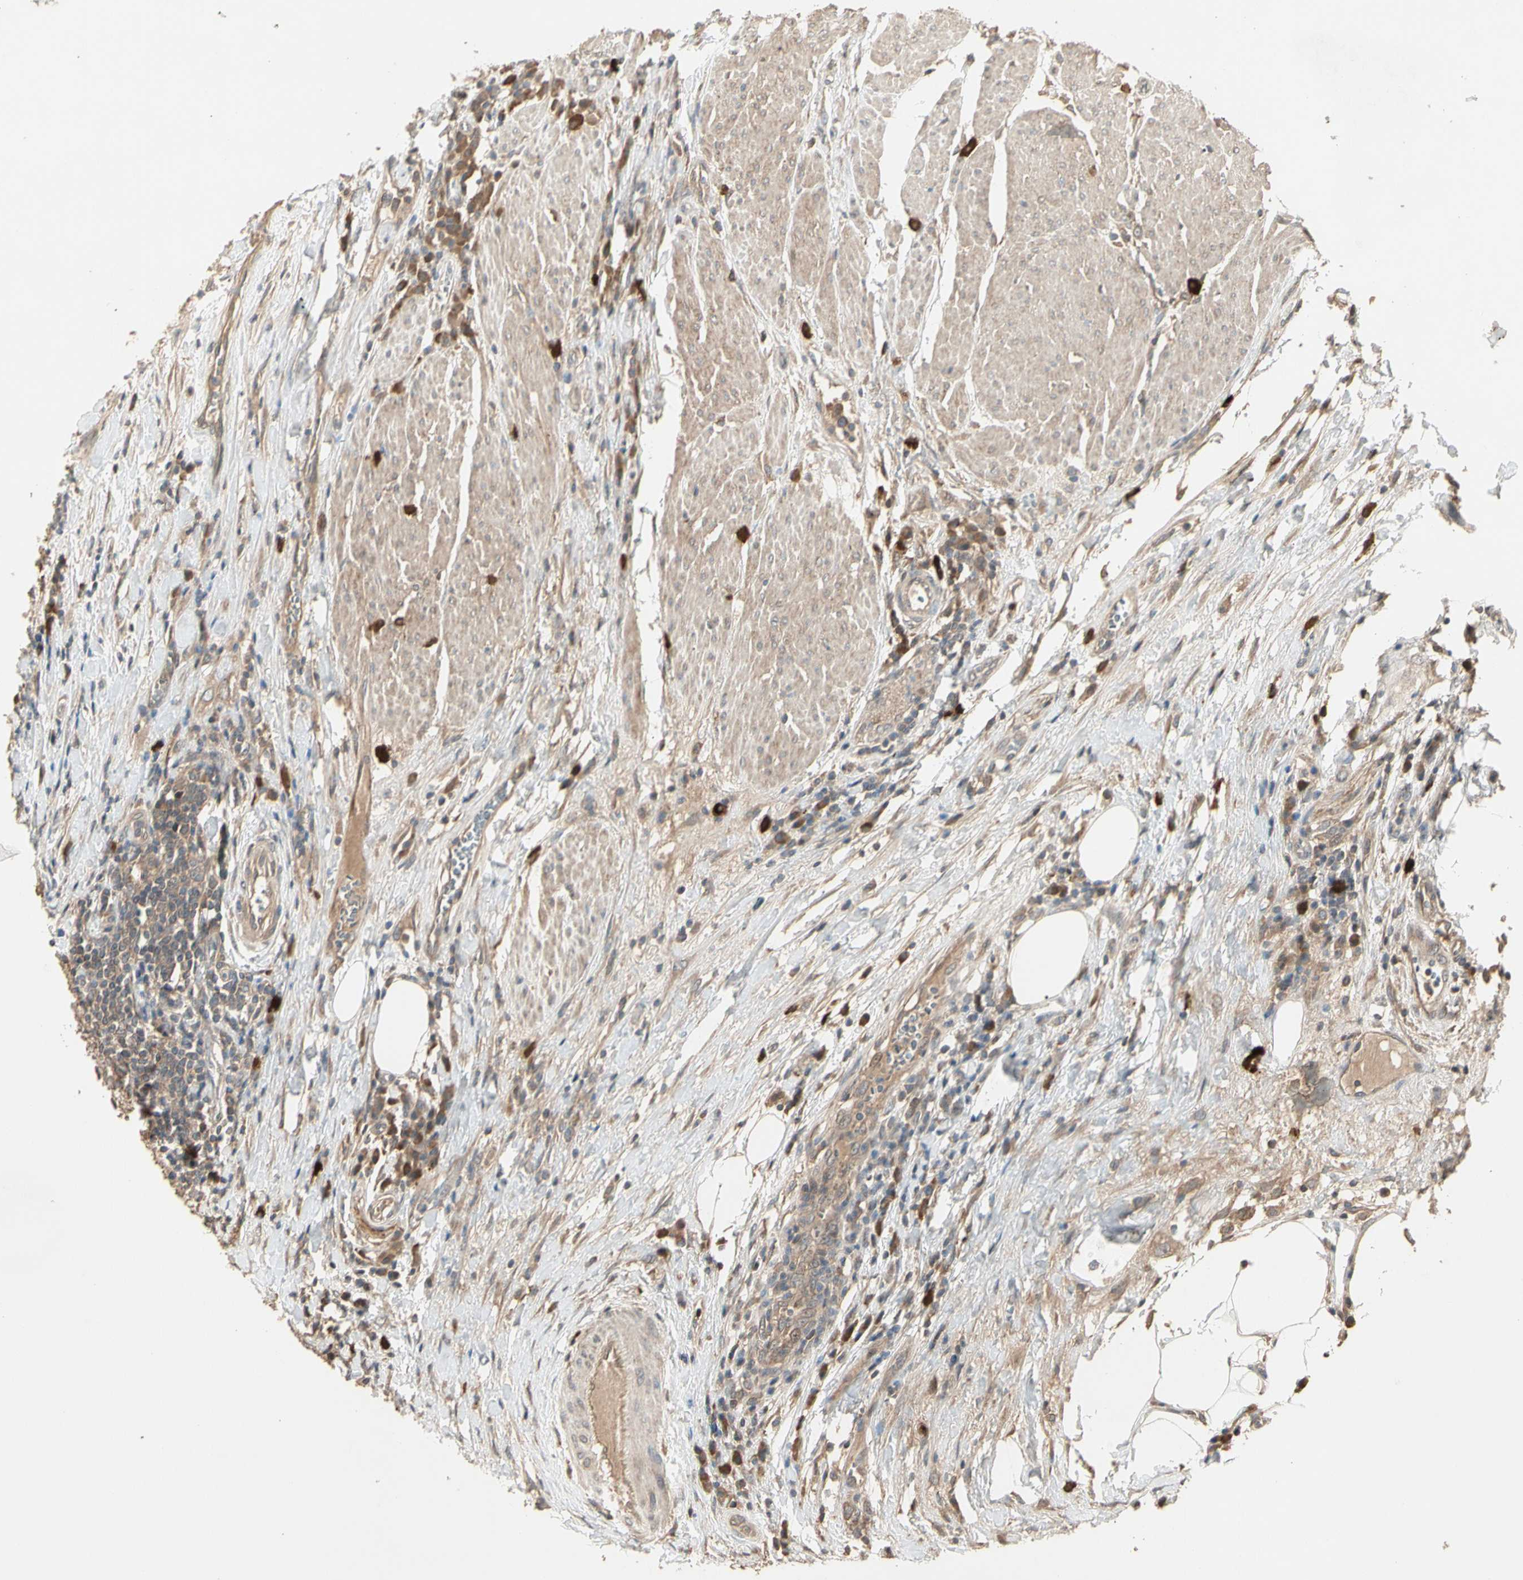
{"staining": {"intensity": "weak", "quantity": ">75%", "location": "cytoplasmic/membranous"}, "tissue": "urothelial cancer", "cell_type": "Tumor cells", "image_type": "cancer", "snomed": [{"axis": "morphology", "description": "Urothelial carcinoma, High grade"}, {"axis": "topography", "description": "Urinary bladder"}], "caption": "Weak cytoplasmic/membranous protein positivity is seen in approximately >75% of tumor cells in urothelial cancer.", "gene": "ATG4C", "patient": {"sex": "male", "age": 61}}